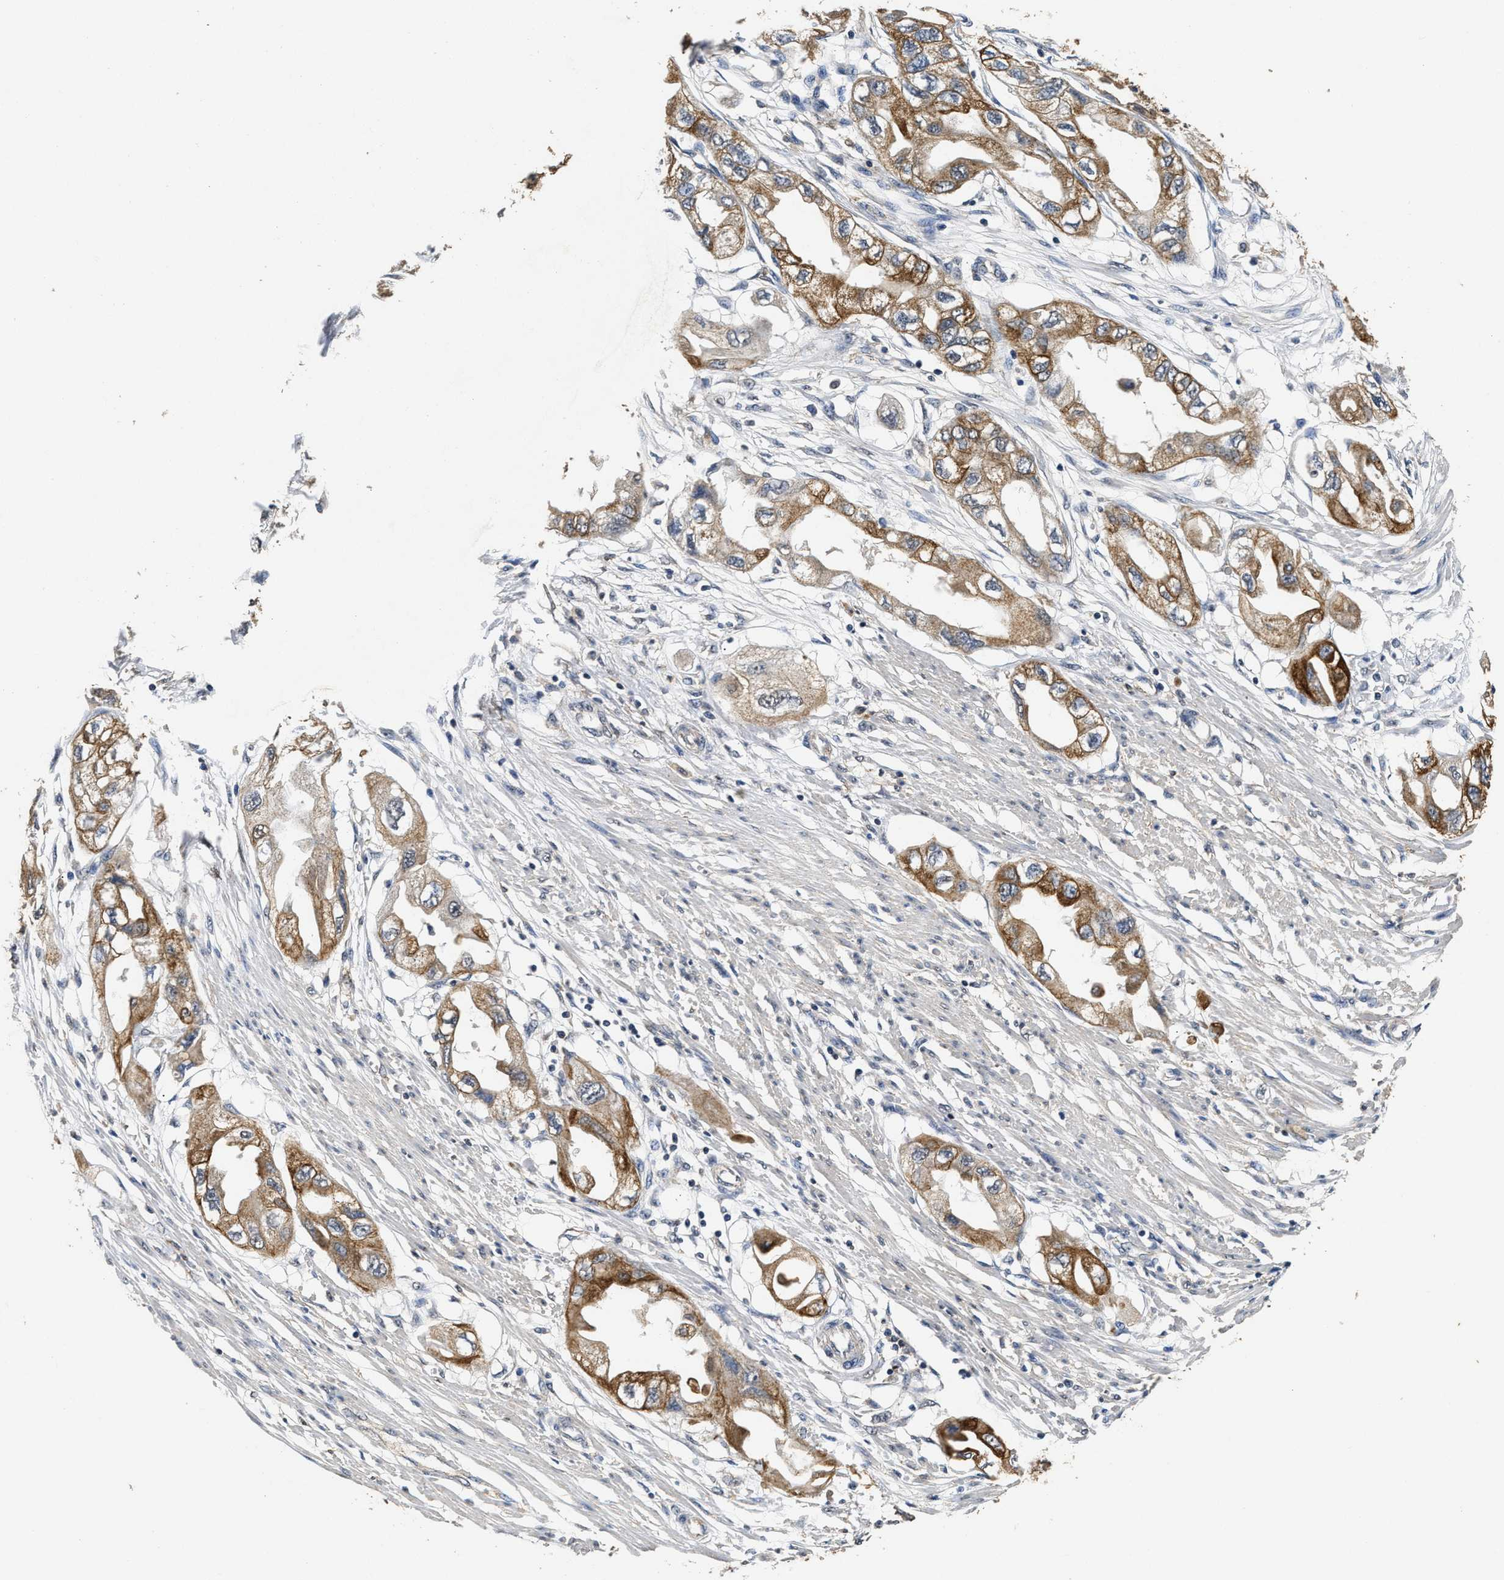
{"staining": {"intensity": "moderate", "quantity": ">75%", "location": "cytoplasmic/membranous"}, "tissue": "endometrial cancer", "cell_type": "Tumor cells", "image_type": "cancer", "snomed": [{"axis": "morphology", "description": "Adenocarcinoma, NOS"}, {"axis": "topography", "description": "Endometrium"}], "caption": "Tumor cells show medium levels of moderate cytoplasmic/membranous staining in approximately >75% of cells in endometrial cancer (adenocarcinoma).", "gene": "CTNNA1", "patient": {"sex": "female", "age": 67}}